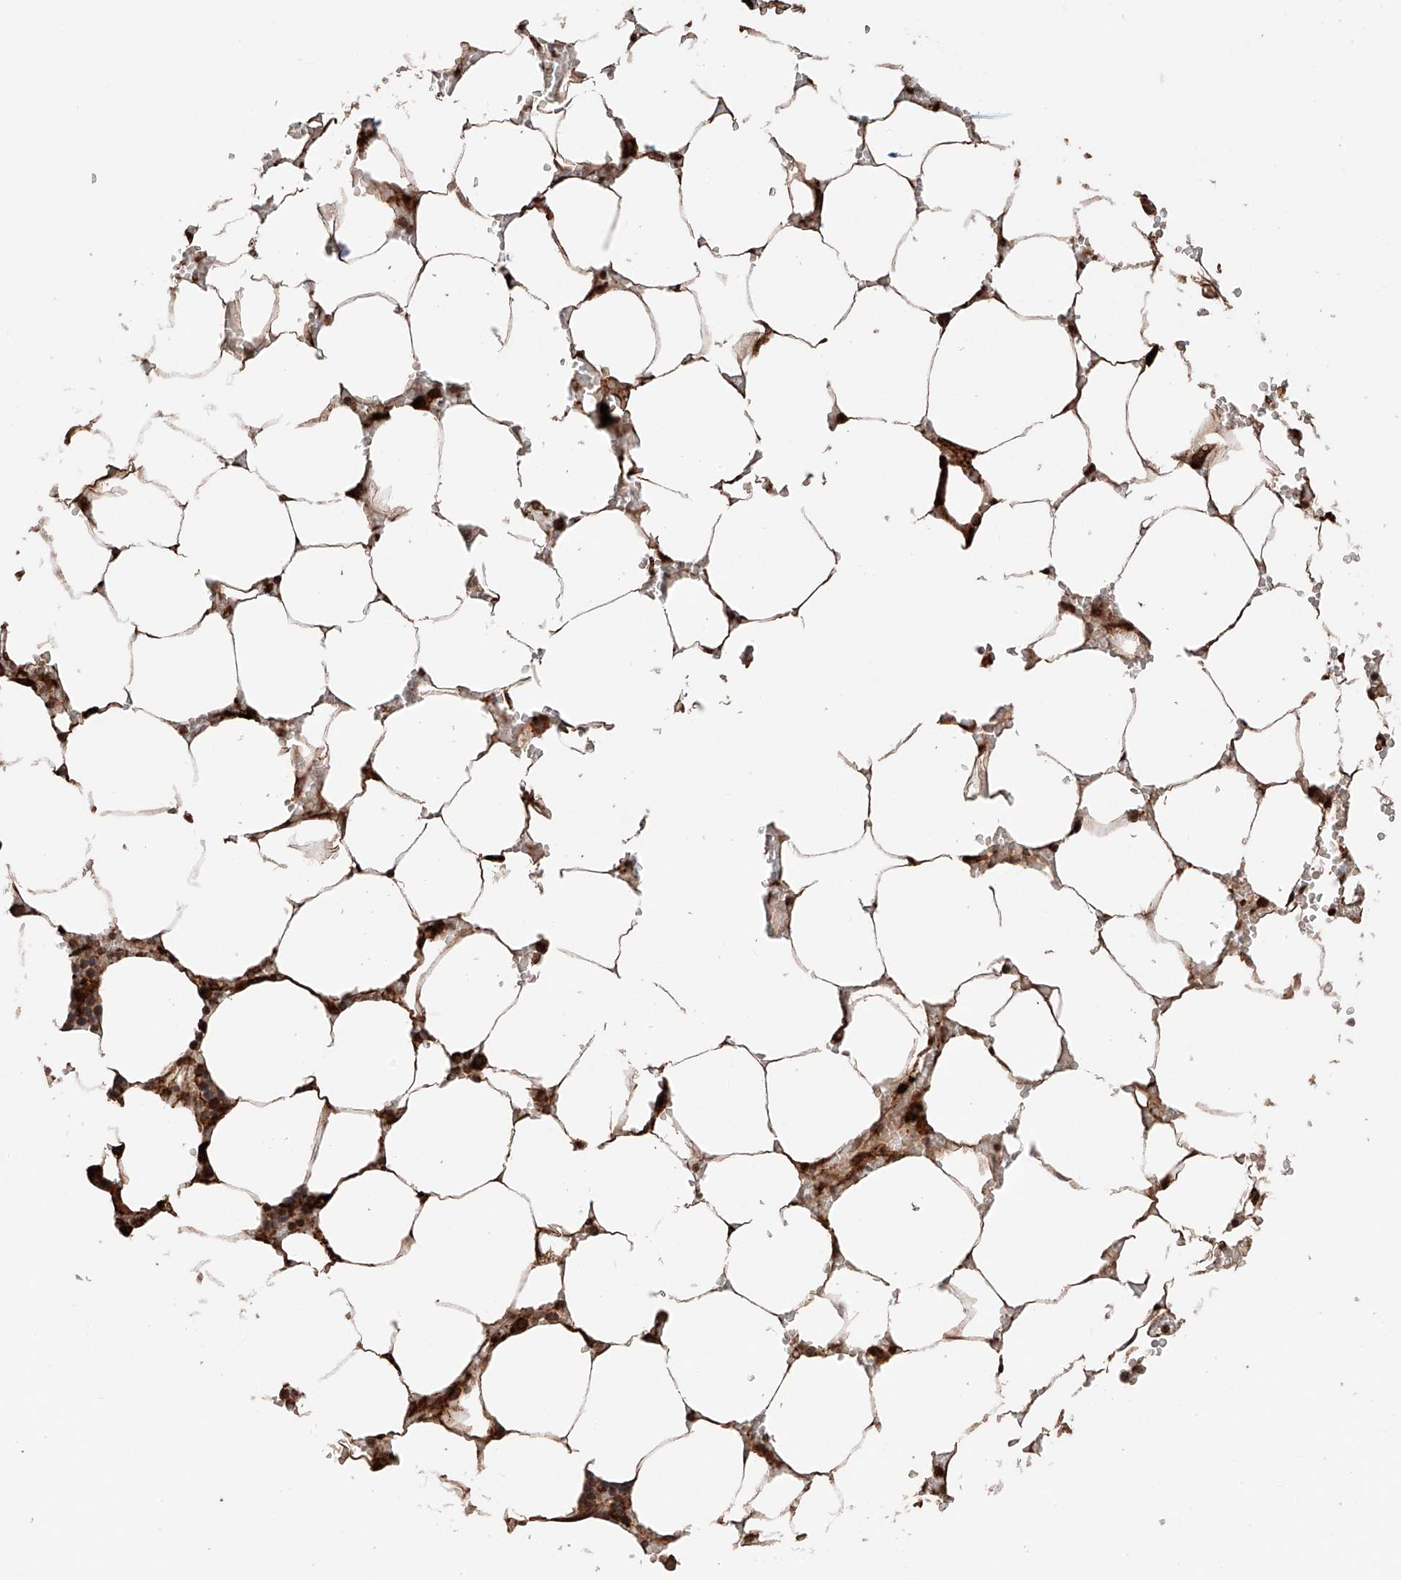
{"staining": {"intensity": "strong", "quantity": ">75%", "location": "cytoplasmic/membranous"}, "tissue": "bone marrow", "cell_type": "Hematopoietic cells", "image_type": "normal", "snomed": [{"axis": "morphology", "description": "Normal tissue, NOS"}, {"axis": "topography", "description": "Bone marrow"}], "caption": "Strong cytoplasmic/membranous staining for a protein is identified in approximately >75% of hematopoietic cells of unremarkable bone marrow using IHC.", "gene": "DNAH8", "patient": {"sex": "male", "age": 70}}